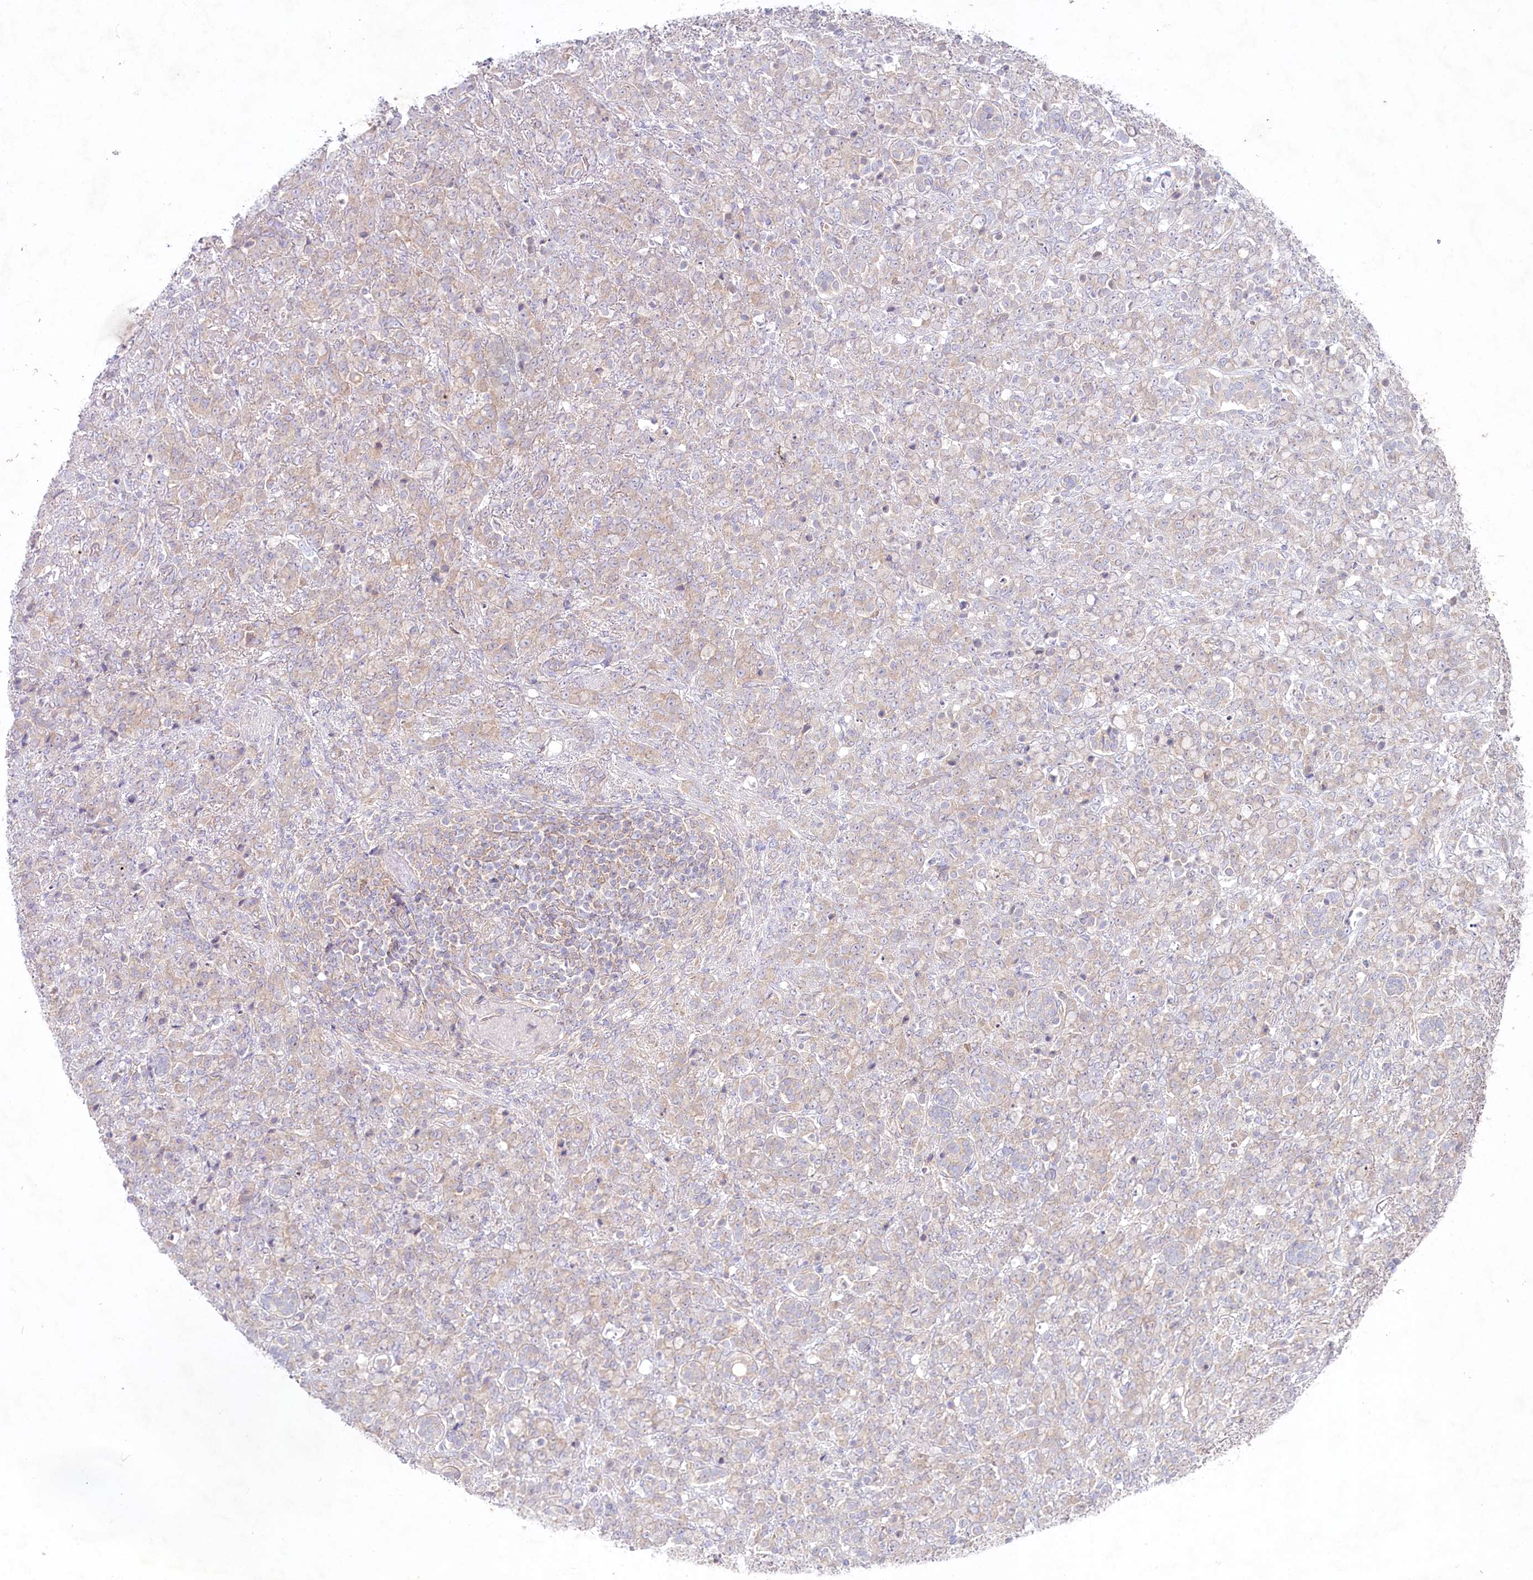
{"staining": {"intensity": "weak", "quantity": "<25%", "location": "cytoplasmic/membranous"}, "tissue": "stomach cancer", "cell_type": "Tumor cells", "image_type": "cancer", "snomed": [{"axis": "morphology", "description": "Adenocarcinoma, NOS"}, {"axis": "topography", "description": "Stomach"}], "caption": "Immunohistochemistry of human adenocarcinoma (stomach) reveals no positivity in tumor cells.", "gene": "TNIP1", "patient": {"sex": "female", "age": 79}}